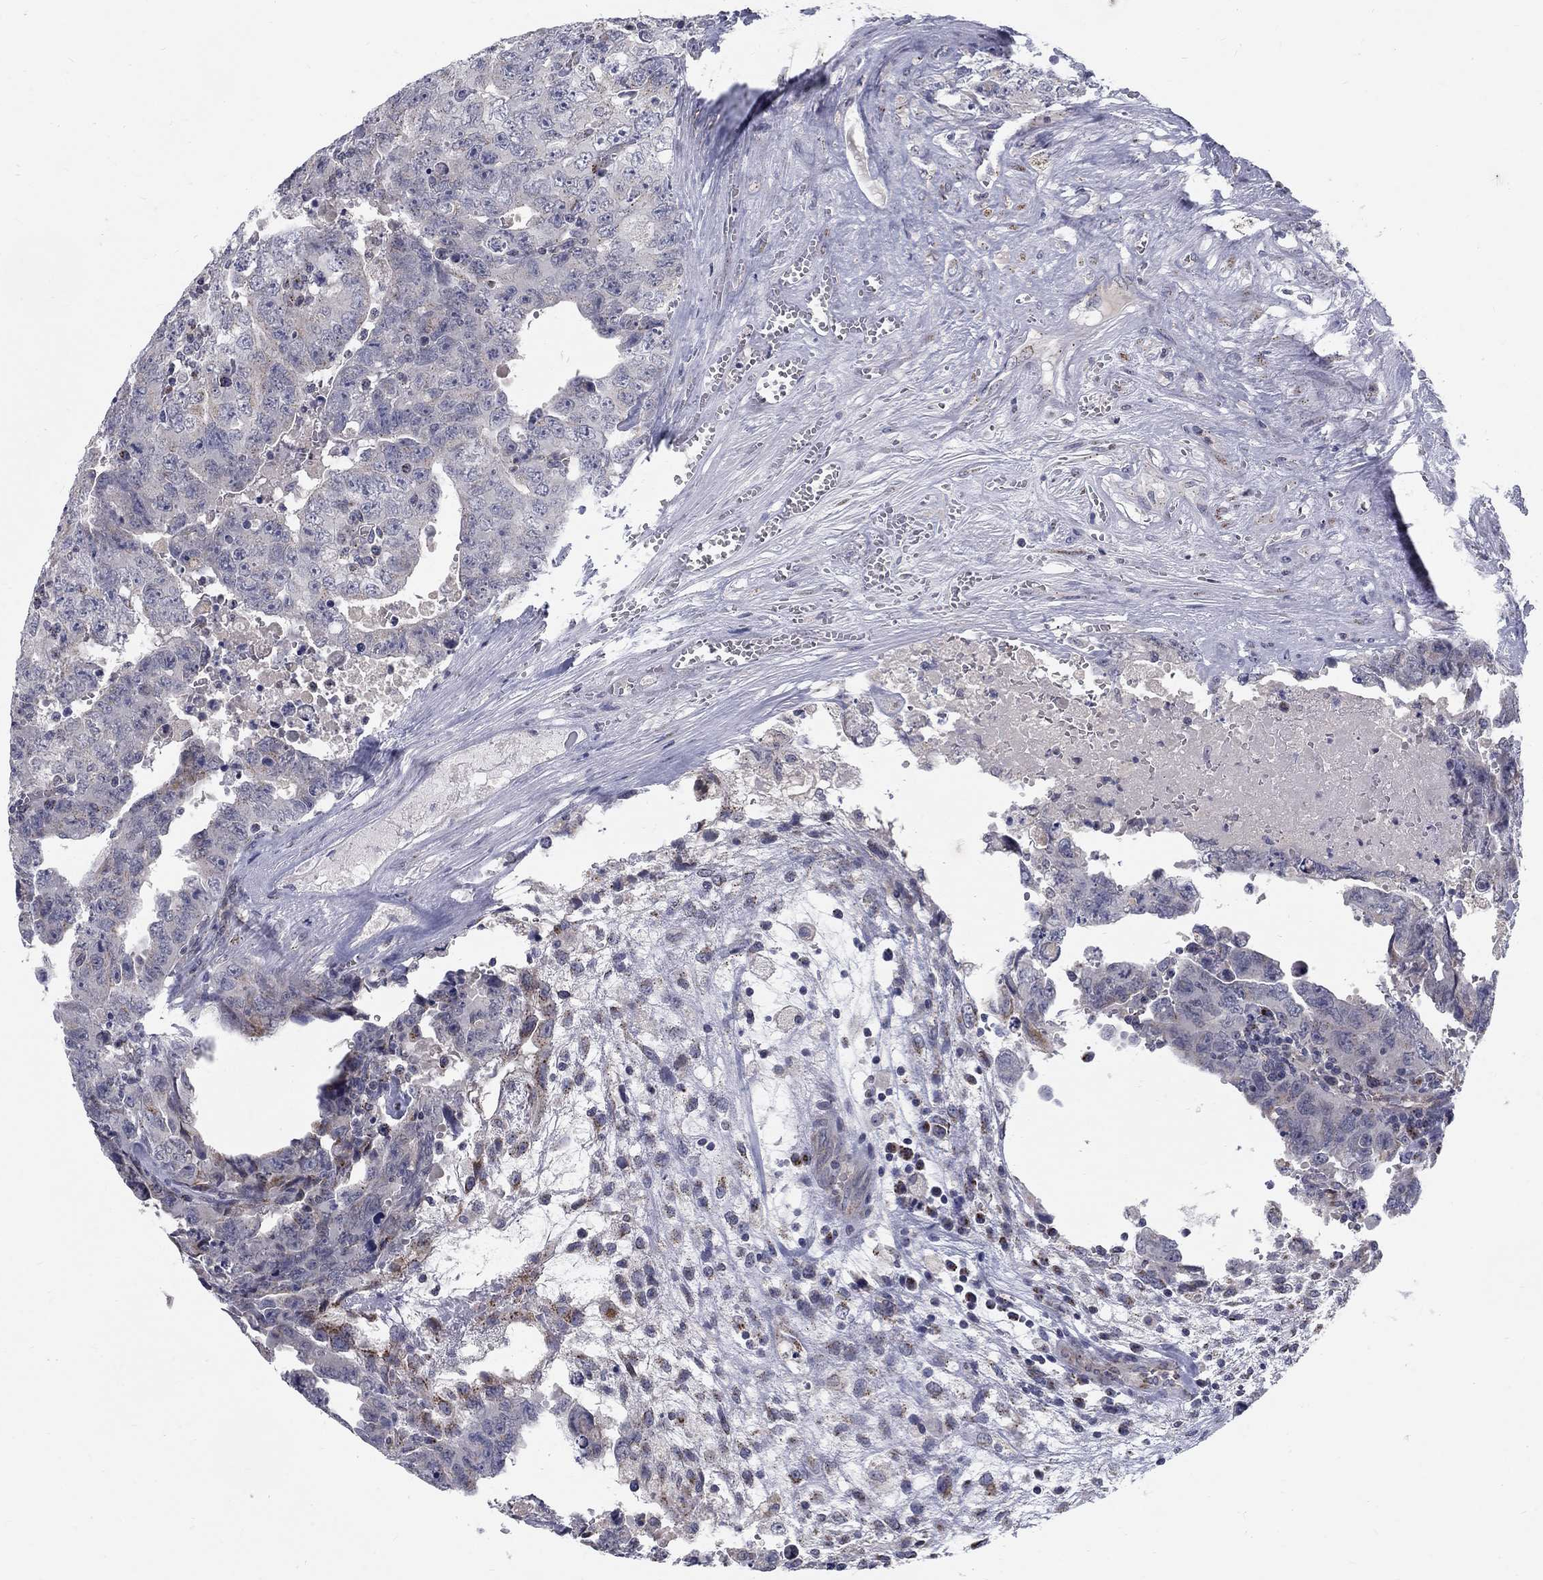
{"staining": {"intensity": "weak", "quantity": "<25%", "location": "cytoplasmic/membranous"}, "tissue": "testis cancer", "cell_type": "Tumor cells", "image_type": "cancer", "snomed": [{"axis": "morphology", "description": "Carcinoma, Embryonal, NOS"}, {"axis": "topography", "description": "Testis"}], "caption": "The histopathology image shows no staining of tumor cells in testis cancer (embryonal carcinoma).", "gene": "PANK3", "patient": {"sex": "male", "age": 24}}